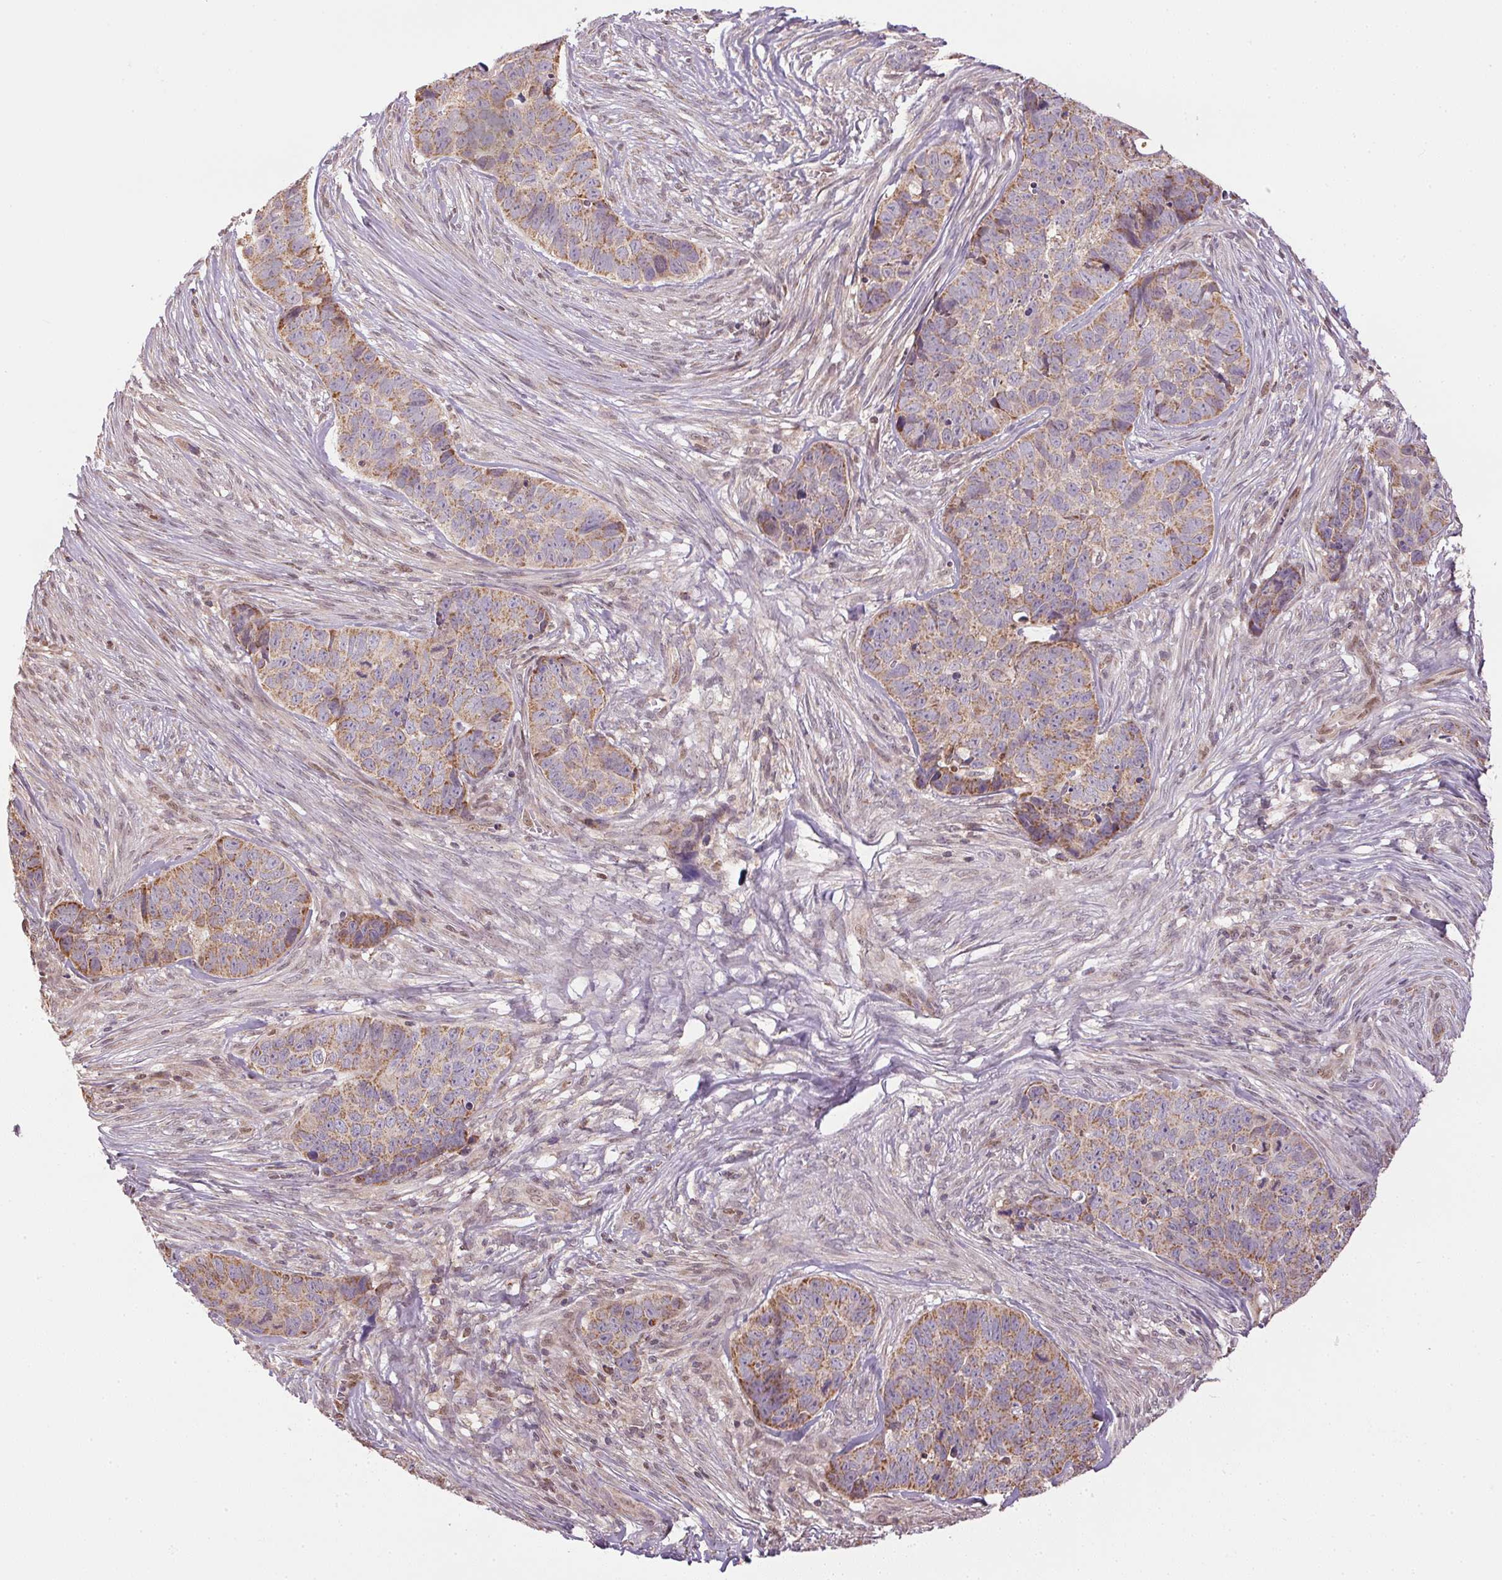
{"staining": {"intensity": "moderate", "quantity": "25%-75%", "location": "cytoplasmic/membranous"}, "tissue": "skin cancer", "cell_type": "Tumor cells", "image_type": "cancer", "snomed": [{"axis": "morphology", "description": "Basal cell carcinoma"}, {"axis": "topography", "description": "Skin"}], "caption": "Moderate cytoplasmic/membranous positivity is seen in approximately 25%-75% of tumor cells in skin cancer (basal cell carcinoma).", "gene": "SC5D", "patient": {"sex": "female", "age": 82}}